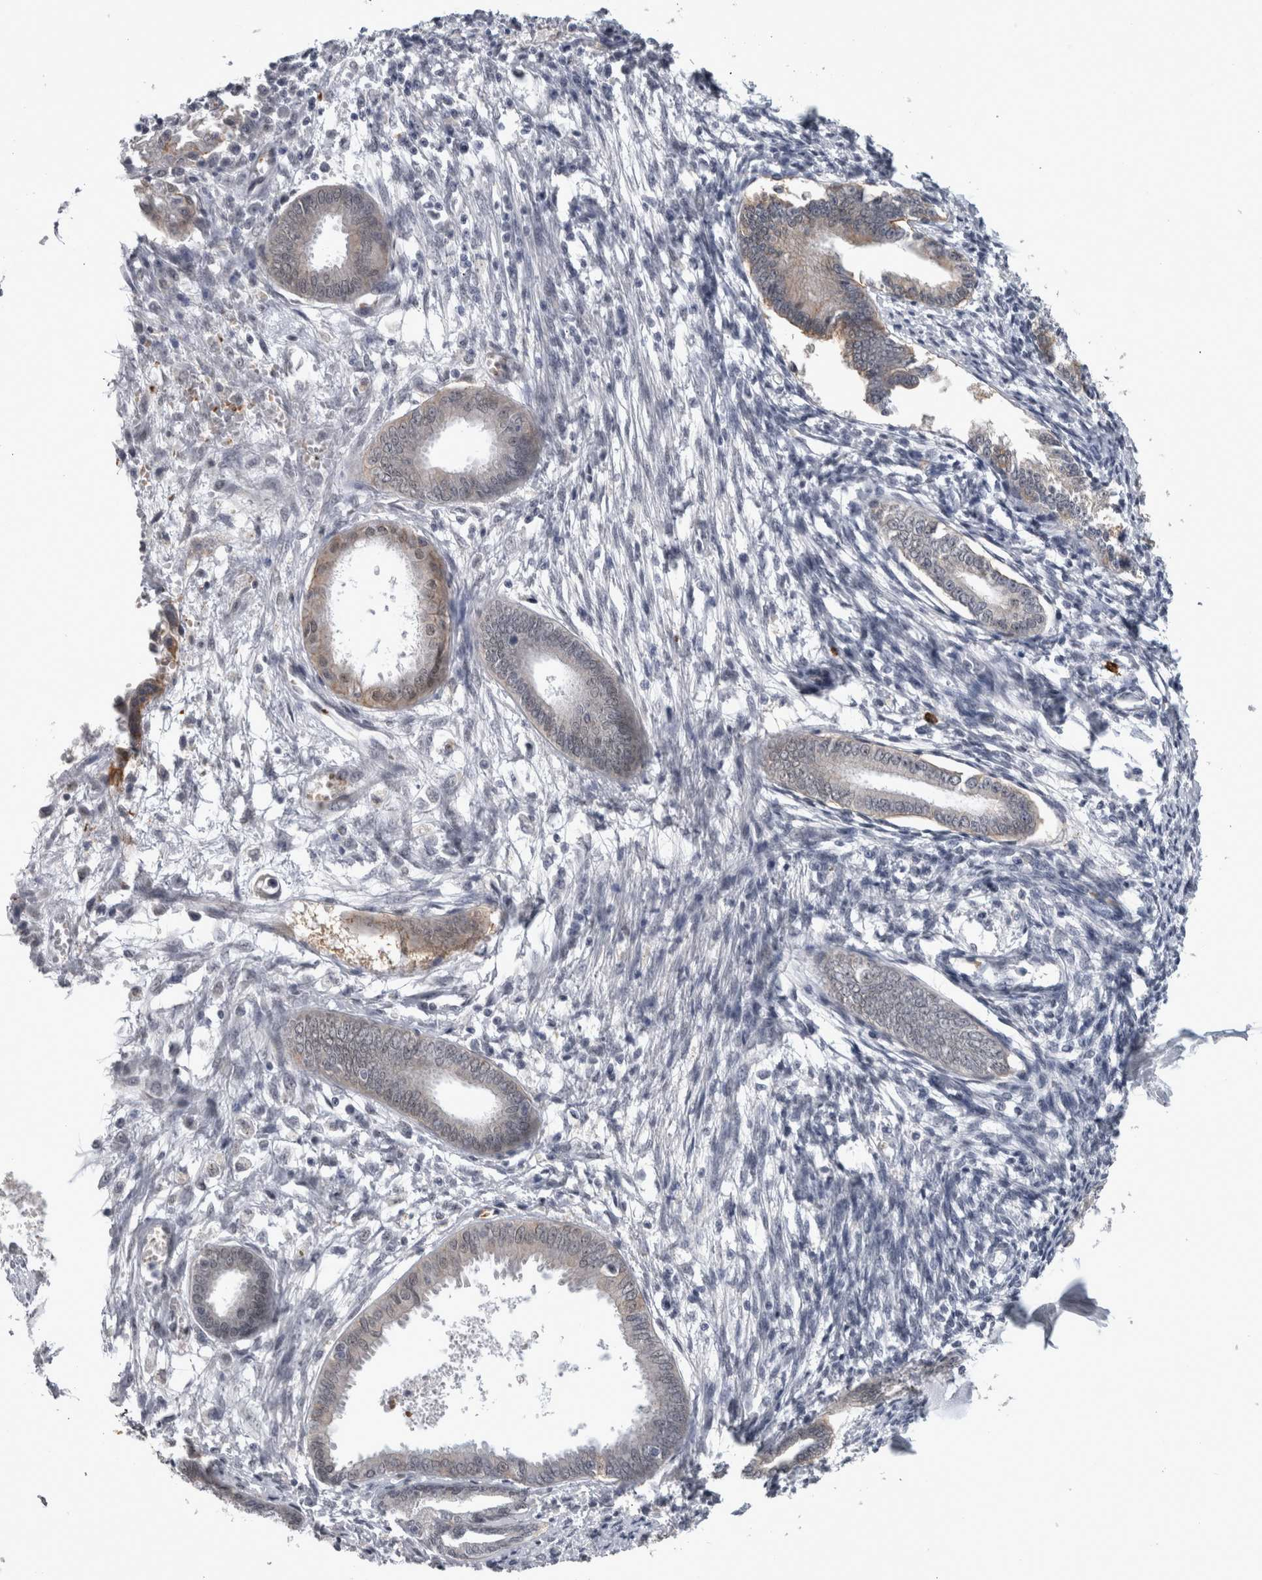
{"staining": {"intensity": "negative", "quantity": "none", "location": "none"}, "tissue": "endometrium", "cell_type": "Cells in endometrial stroma", "image_type": "normal", "snomed": [{"axis": "morphology", "description": "Normal tissue, NOS"}, {"axis": "topography", "description": "Endometrium"}], "caption": "This is an IHC image of normal human endometrium. There is no staining in cells in endometrial stroma.", "gene": "PEBP4", "patient": {"sex": "female", "age": 56}}